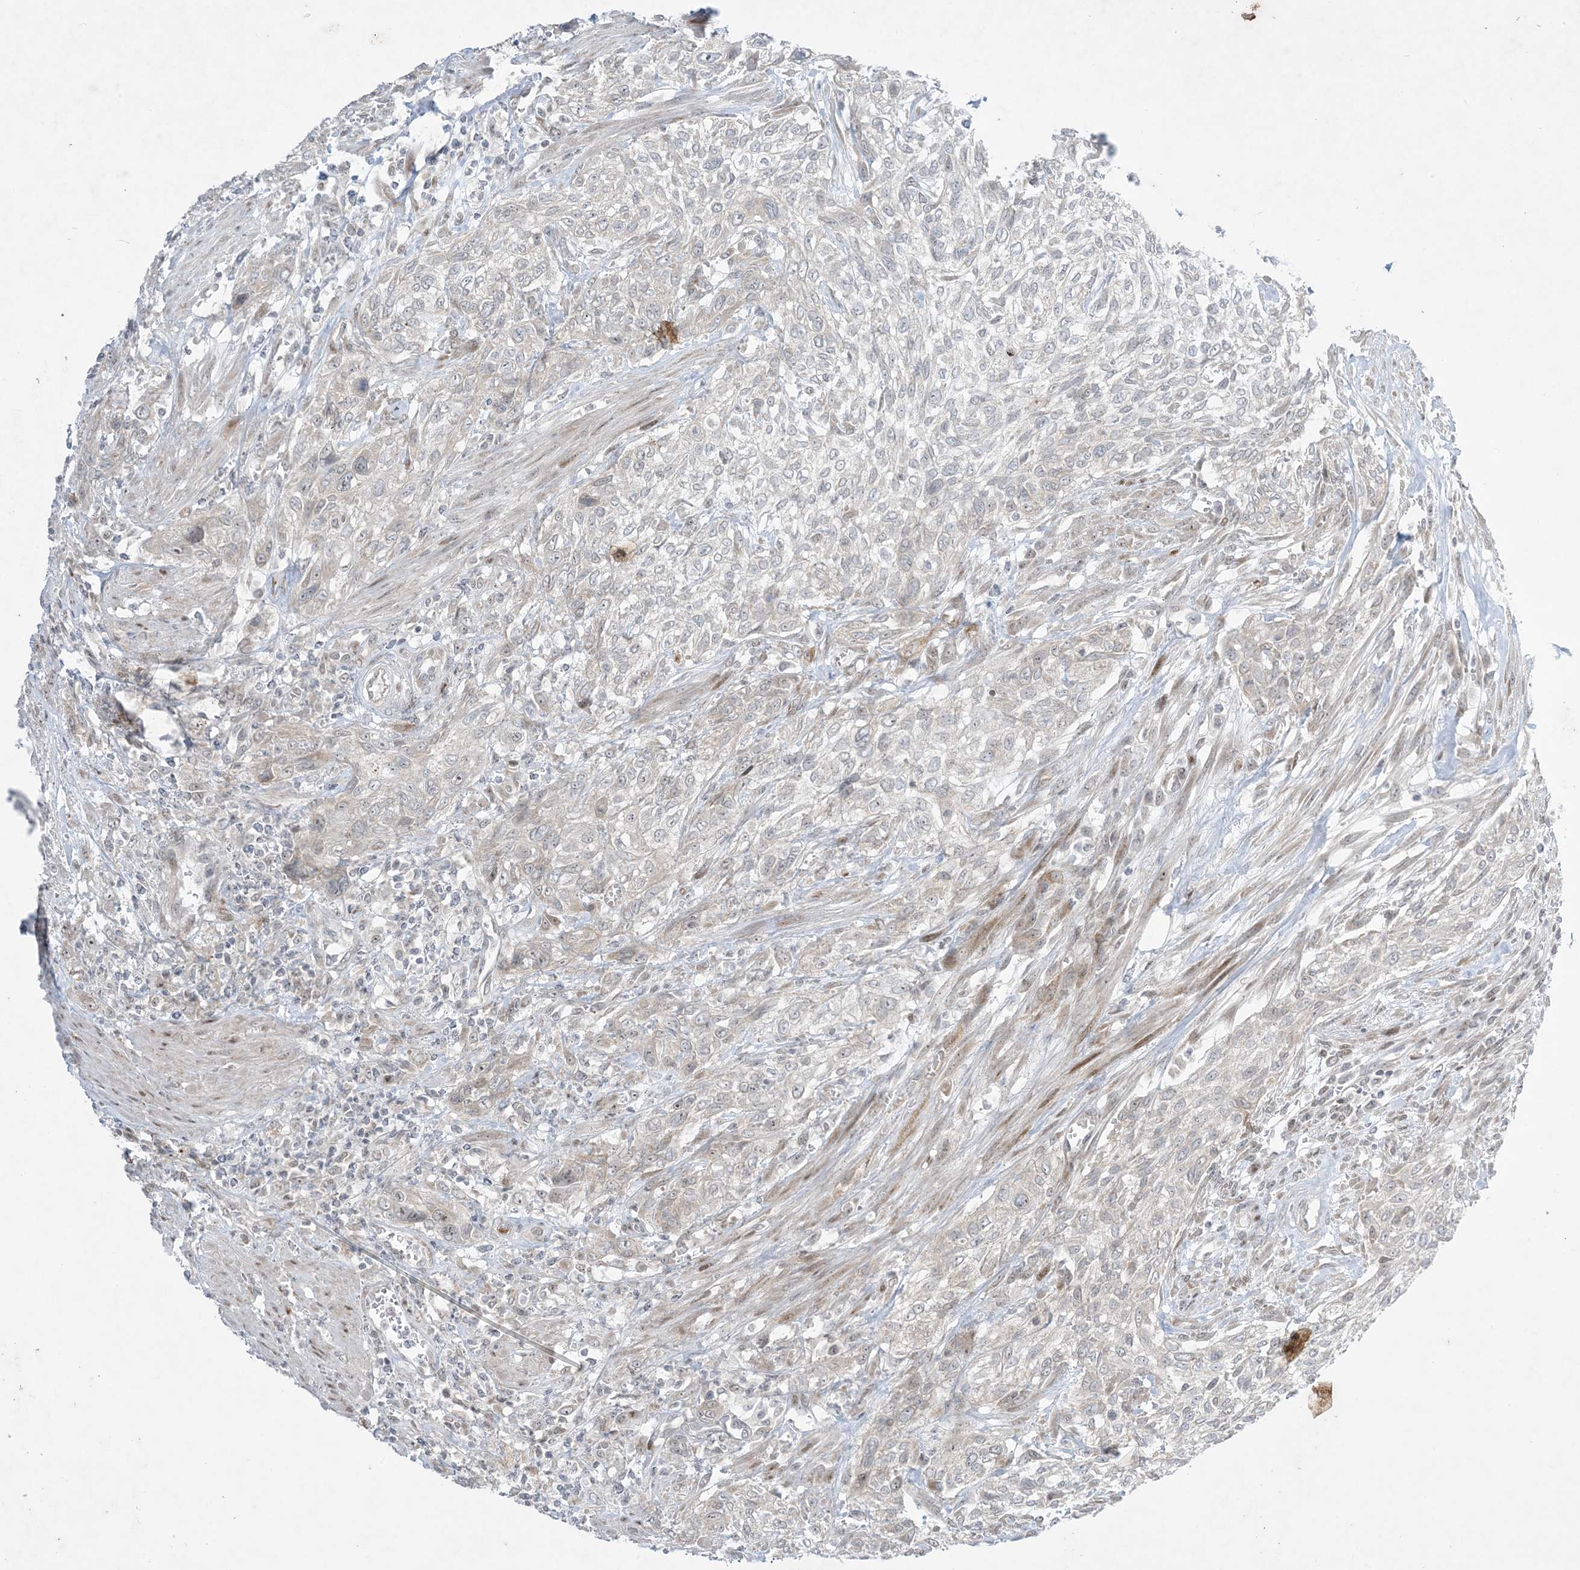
{"staining": {"intensity": "negative", "quantity": "none", "location": "none"}, "tissue": "urothelial cancer", "cell_type": "Tumor cells", "image_type": "cancer", "snomed": [{"axis": "morphology", "description": "Urothelial carcinoma, High grade"}, {"axis": "topography", "description": "Urinary bladder"}], "caption": "Immunohistochemical staining of human urothelial carcinoma (high-grade) reveals no significant staining in tumor cells. The staining was performed using DAB (3,3'-diaminobenzidine) to visualize the protein expression in brown, while the nuclei were stained in blue with hematoxylin (Magnification: 20x).", "gene": "SOGA3", "patient": {"sex": "male", "age": 35}}